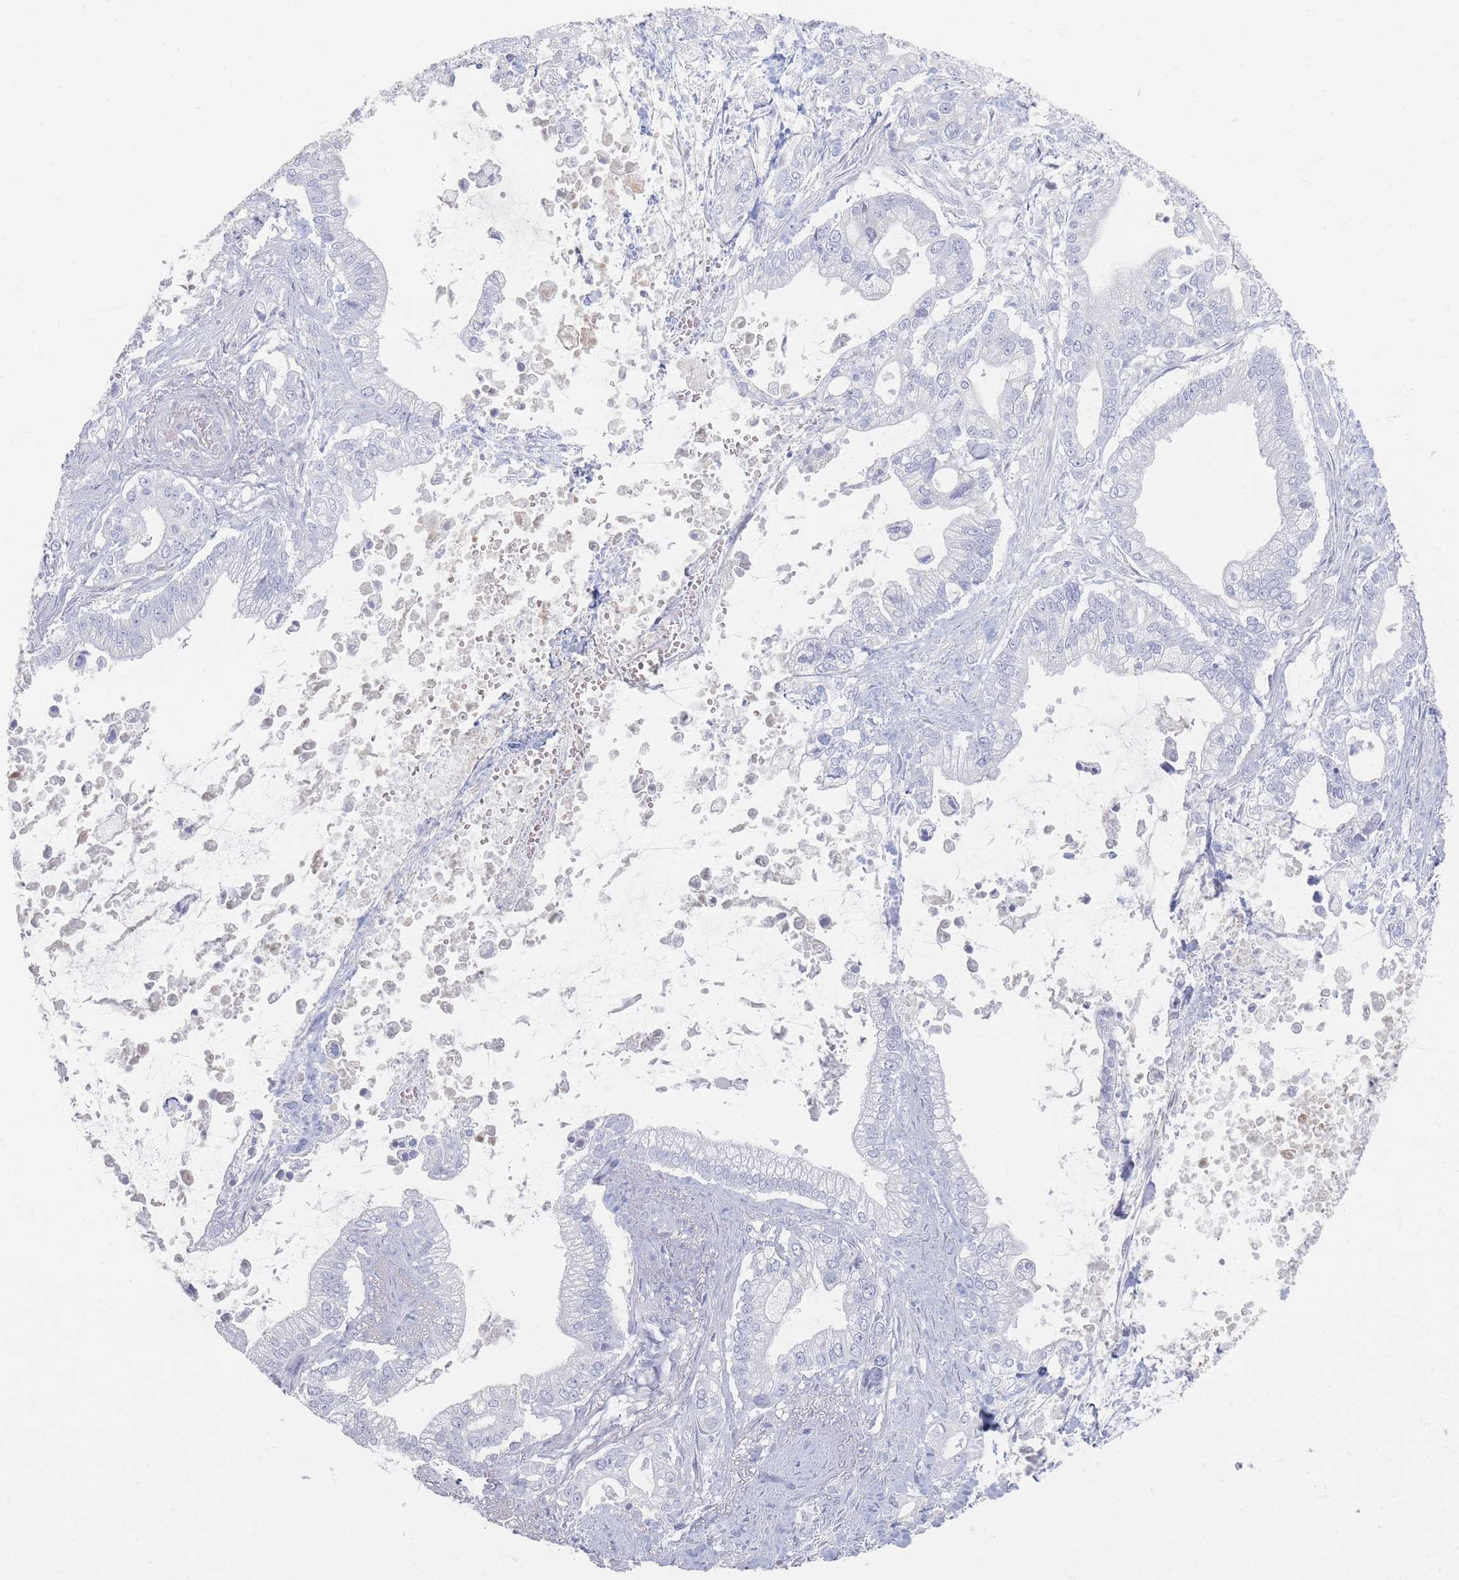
{"staining": {"intensity": "negative", "quantity": "none", "location": "none"}, "tissue": "pancreatic cancer", "cell_type": "Tumor cells", "image_type": "cancer", "snomed": [{"axis": "morphology", "description": "Adenocarcinoma, NOS"}, {"axis": "topography", "description": "Pancreas"}], "caption": "This image is of pancreatic cancer (adenocarcinoma) stained with immunohistochemistry to label a protein in brown with the nuclei are counter-stained blue. There is no expression in tumor cells.", "gene": "CD37", "patient": {"sex": "male", "age": 69}}